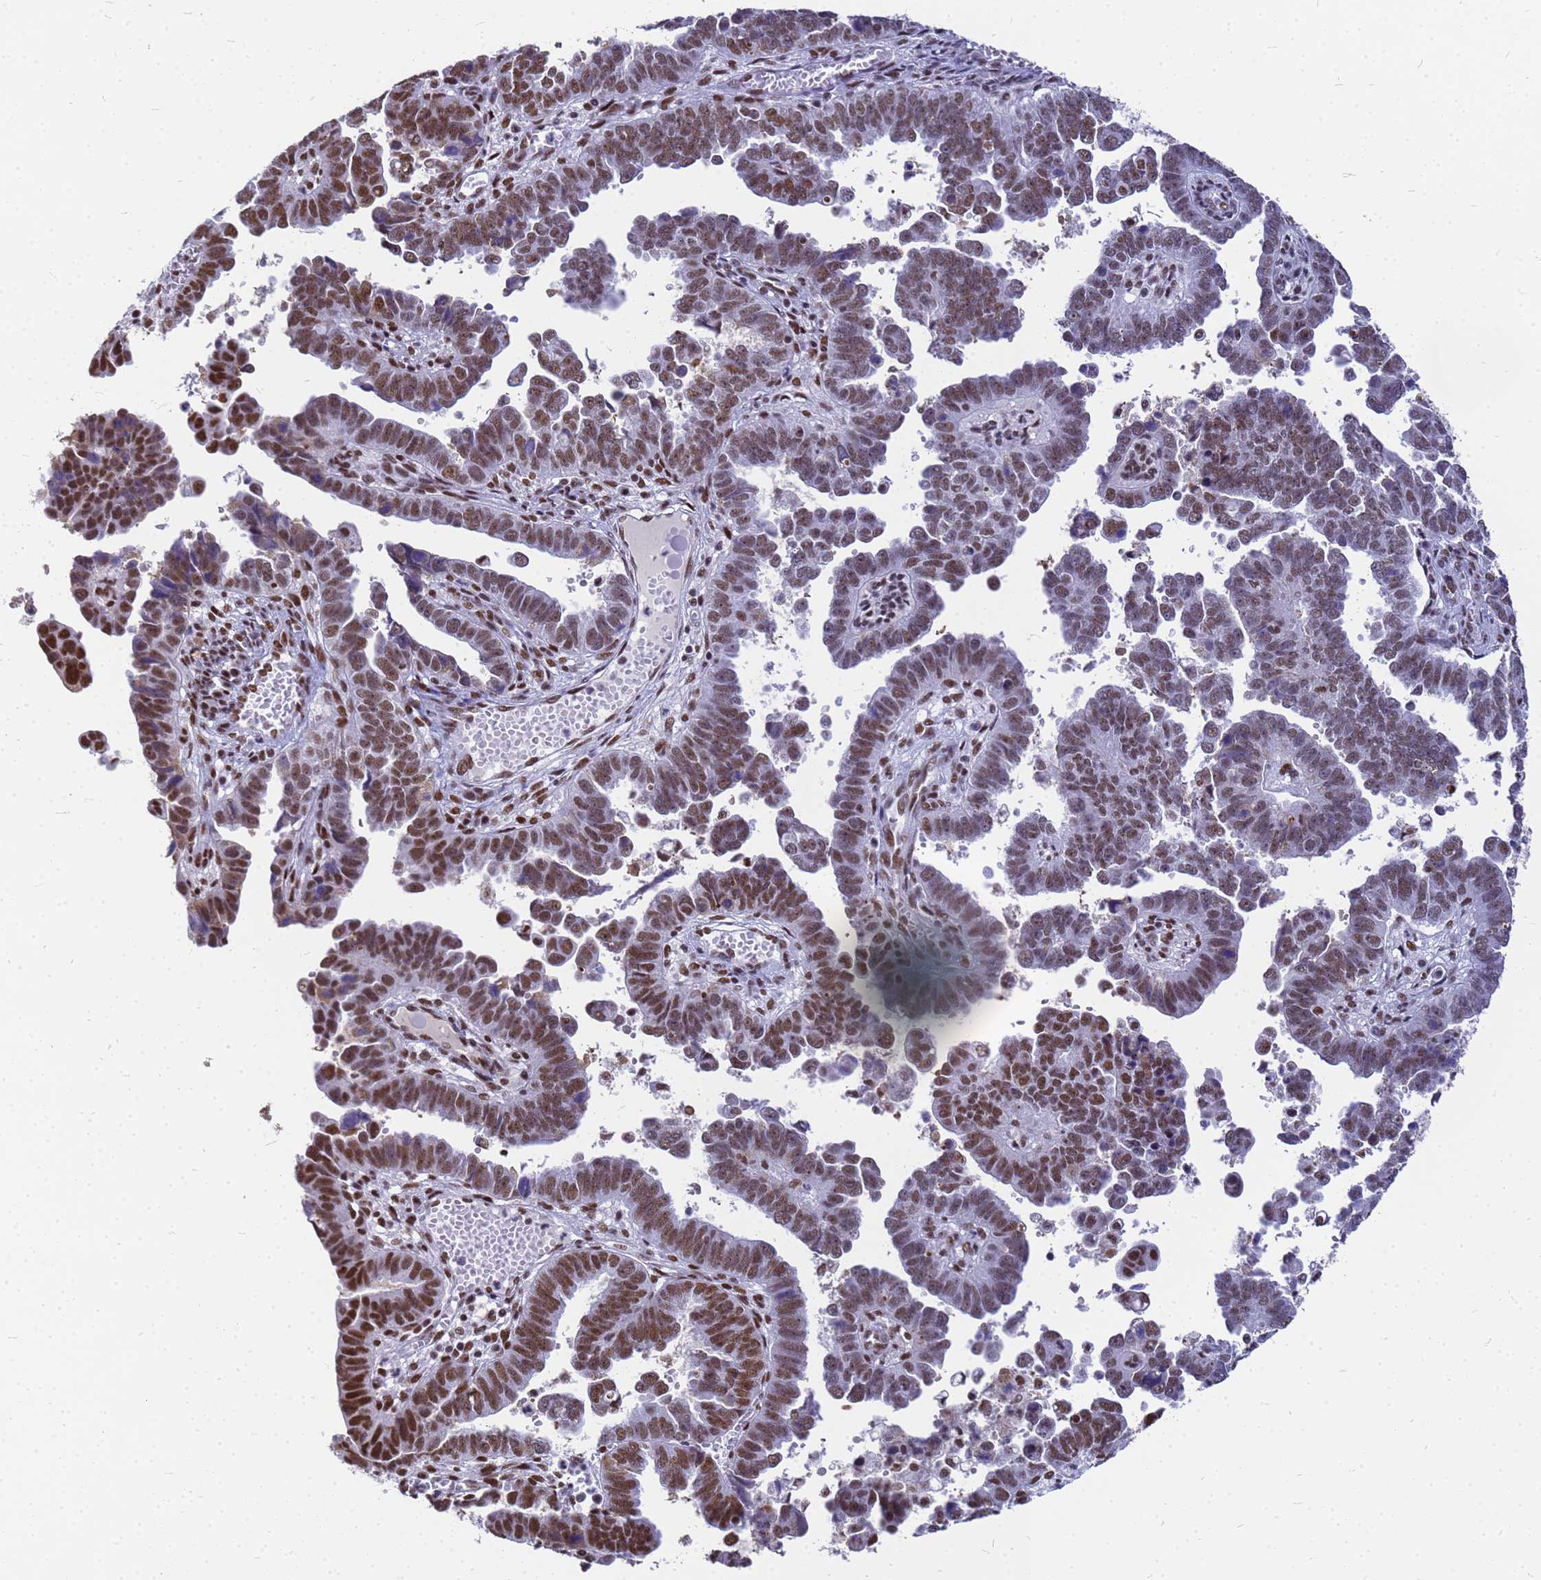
{"staining": {"intensity": "strong", "quantity": ">75%", "location": "nuclear"}, "tissue": "endometrial cancer", "cell_type": "Tumor cells", "image_type": "cancer", "snomed": [{"axis": "morphology", "description": "Adenocarcinoma, NOS"}, {"axis": "topography", "description": "Endometrium"}], "caption": "Immunohistochemistry (IHC) (DAB) staining of human endometrial cancer demonstrates strong nuclear protein staining in approximately >75% of tumor cells.", "gene": "SART3", "patient": {"sex": "female", "age": 75}}